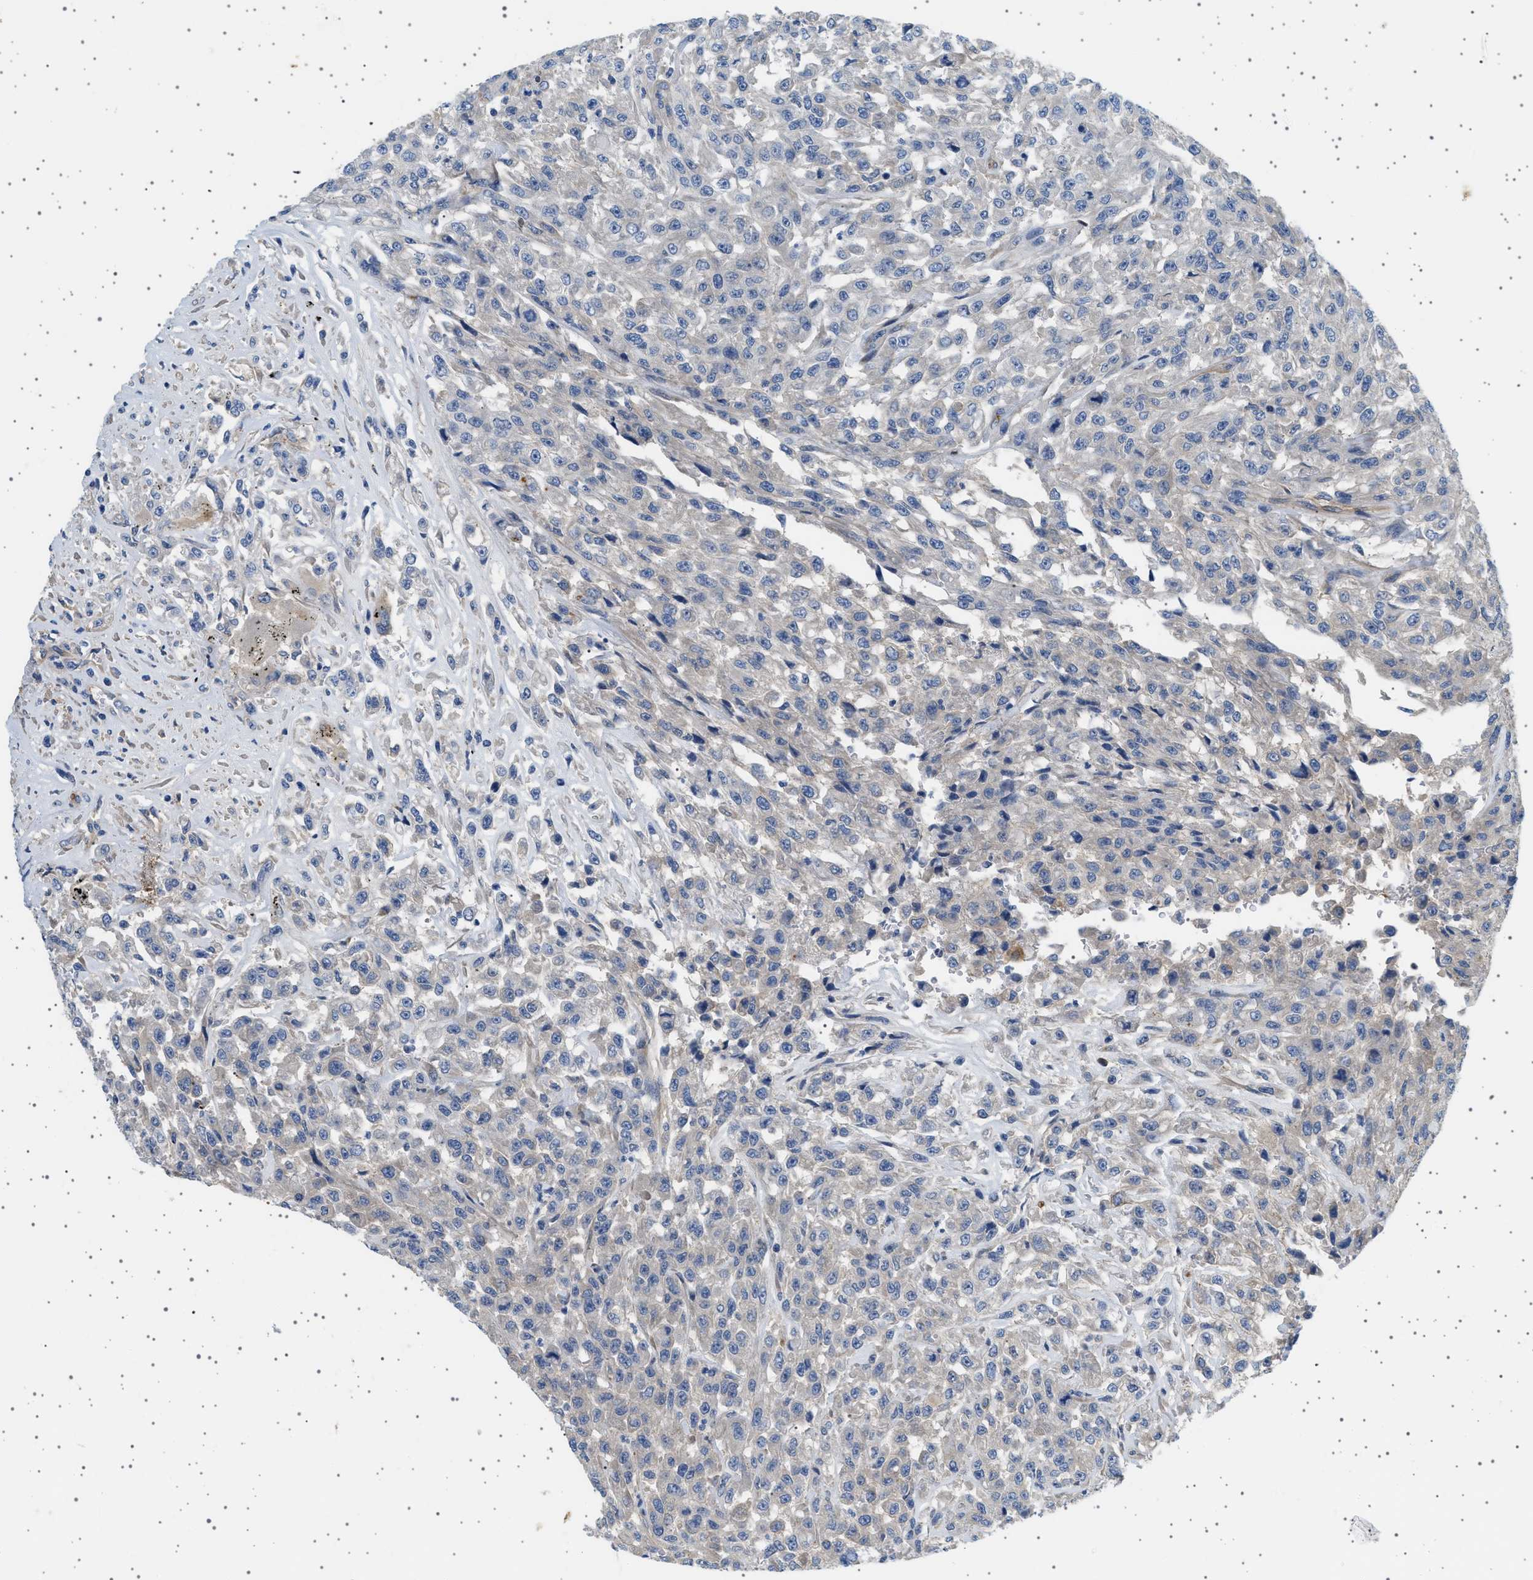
{"staining": {"intensity": "negative", "quantity": "none", "location": "none"}, "tissue": "urothelial cancer", "cell_type": "Tumor cells", "image_type": "cancer", "snomed": [{"axis": "morphology", "description": "Urothelial carcinoma, High grade"}, {"axis": "topography", "description": "Urinary bladder"}], "caption": "This is an IHC micrograph of human urothelial cancer. There is no positivity in tumor cells.", "gene": "PLPP6", "patient": {"sex": "male", "age": 46}}